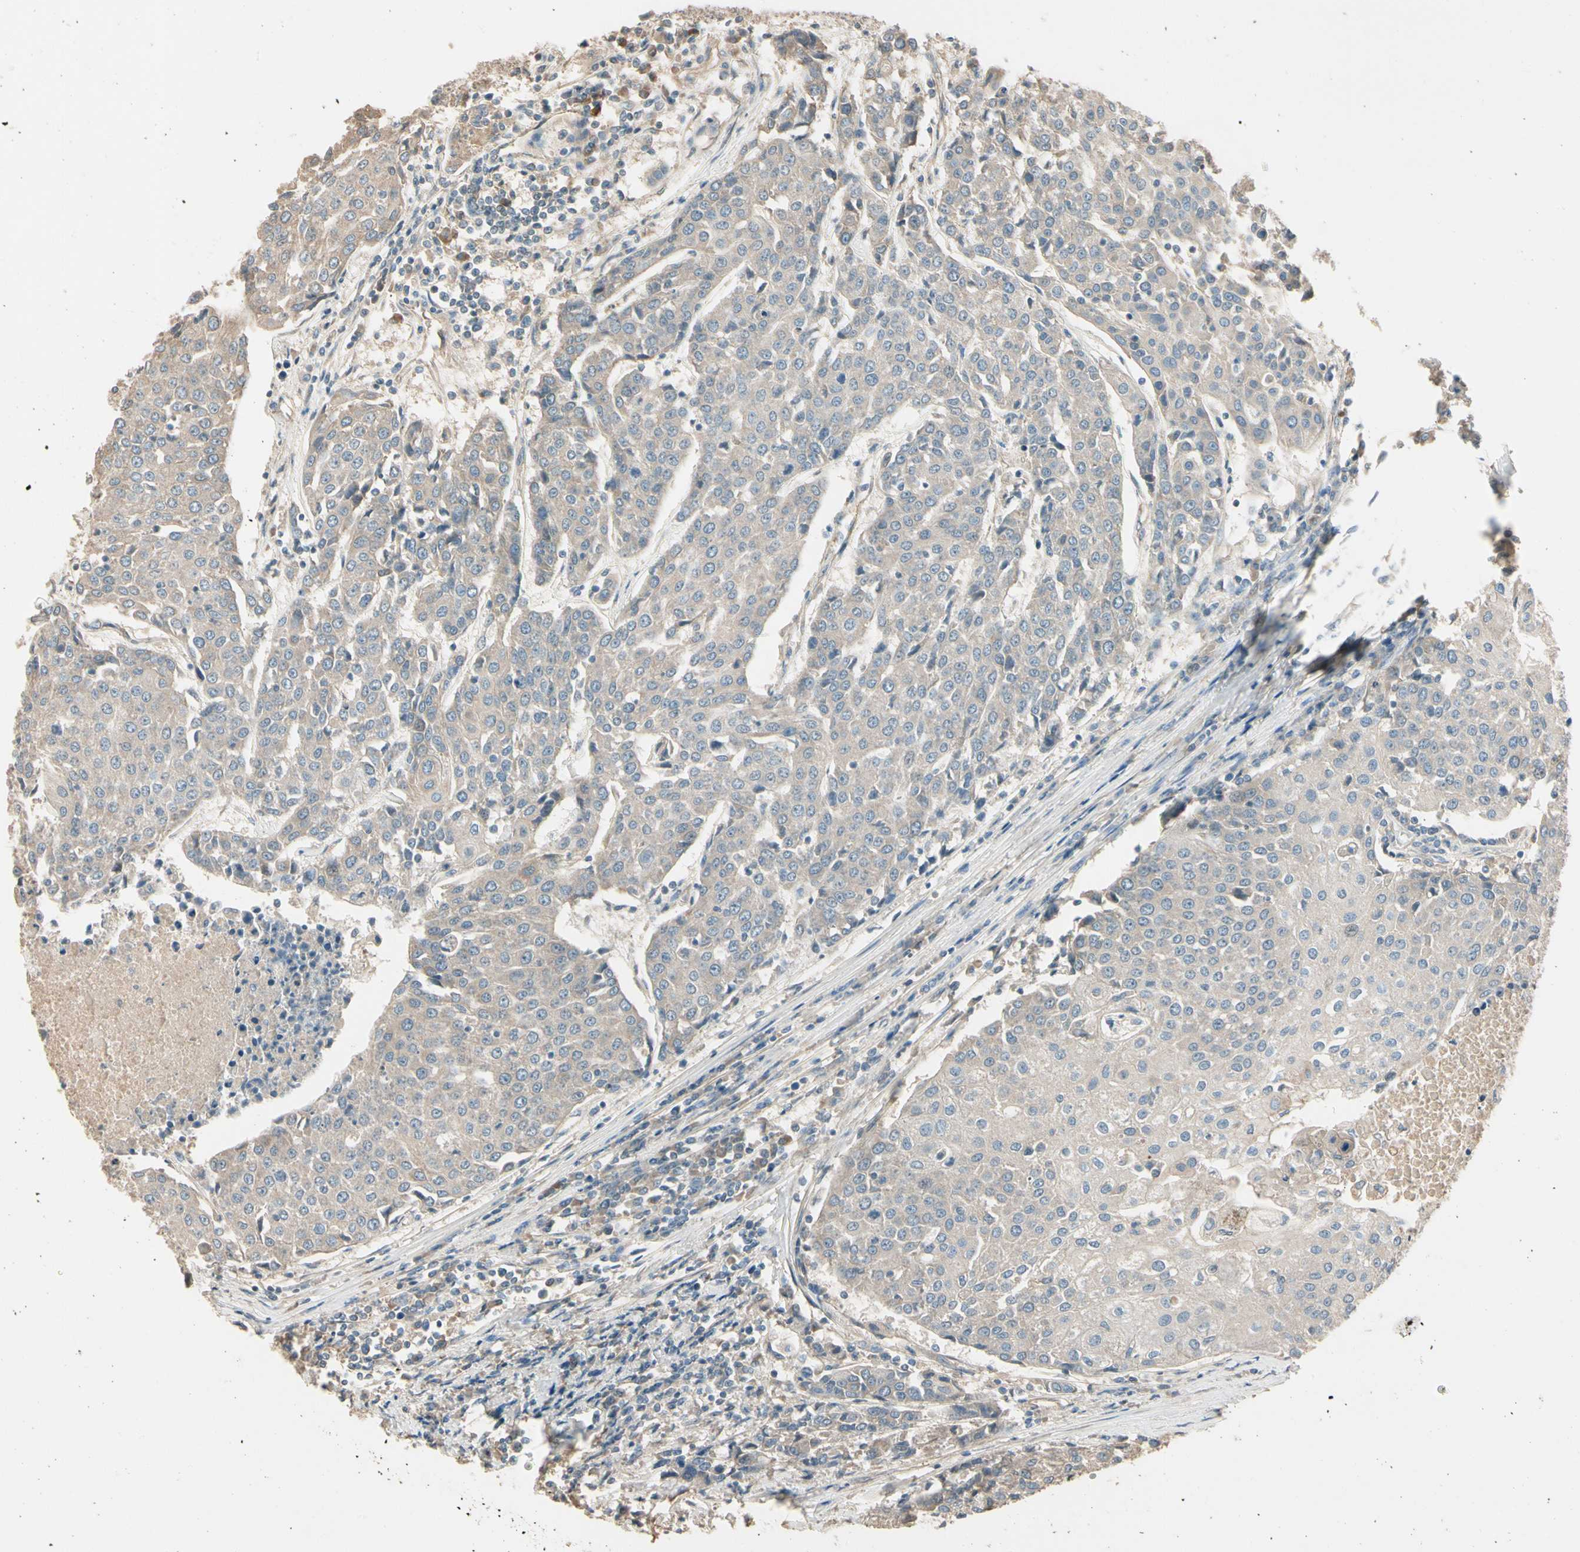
{"staining": {"intensity": "weak", "quantity": ">75%", "location": "cytoplasmic/membranous"}, "tissue": "urothelial cancer", "cell_type": "Tumor cells", "image_type": "cancer", "snomed": [{"axis": "morphology", "description": "Urothelial carcinoma, High grade"}, {"axis": "topography", "description": "Urinary bladder"}], "caption": "This photomicrograph displays urothelial carcinoma (high-grade) stained with immunohistochemistry (IHC) to label a protein in brown. The cytoplasmic/membranous of tumor cells show weak positivity for the protein. Nuclei are counter-stained blue.", "gene": "TNFRSF21", "patient": {"sex": "female", "age": 85}}